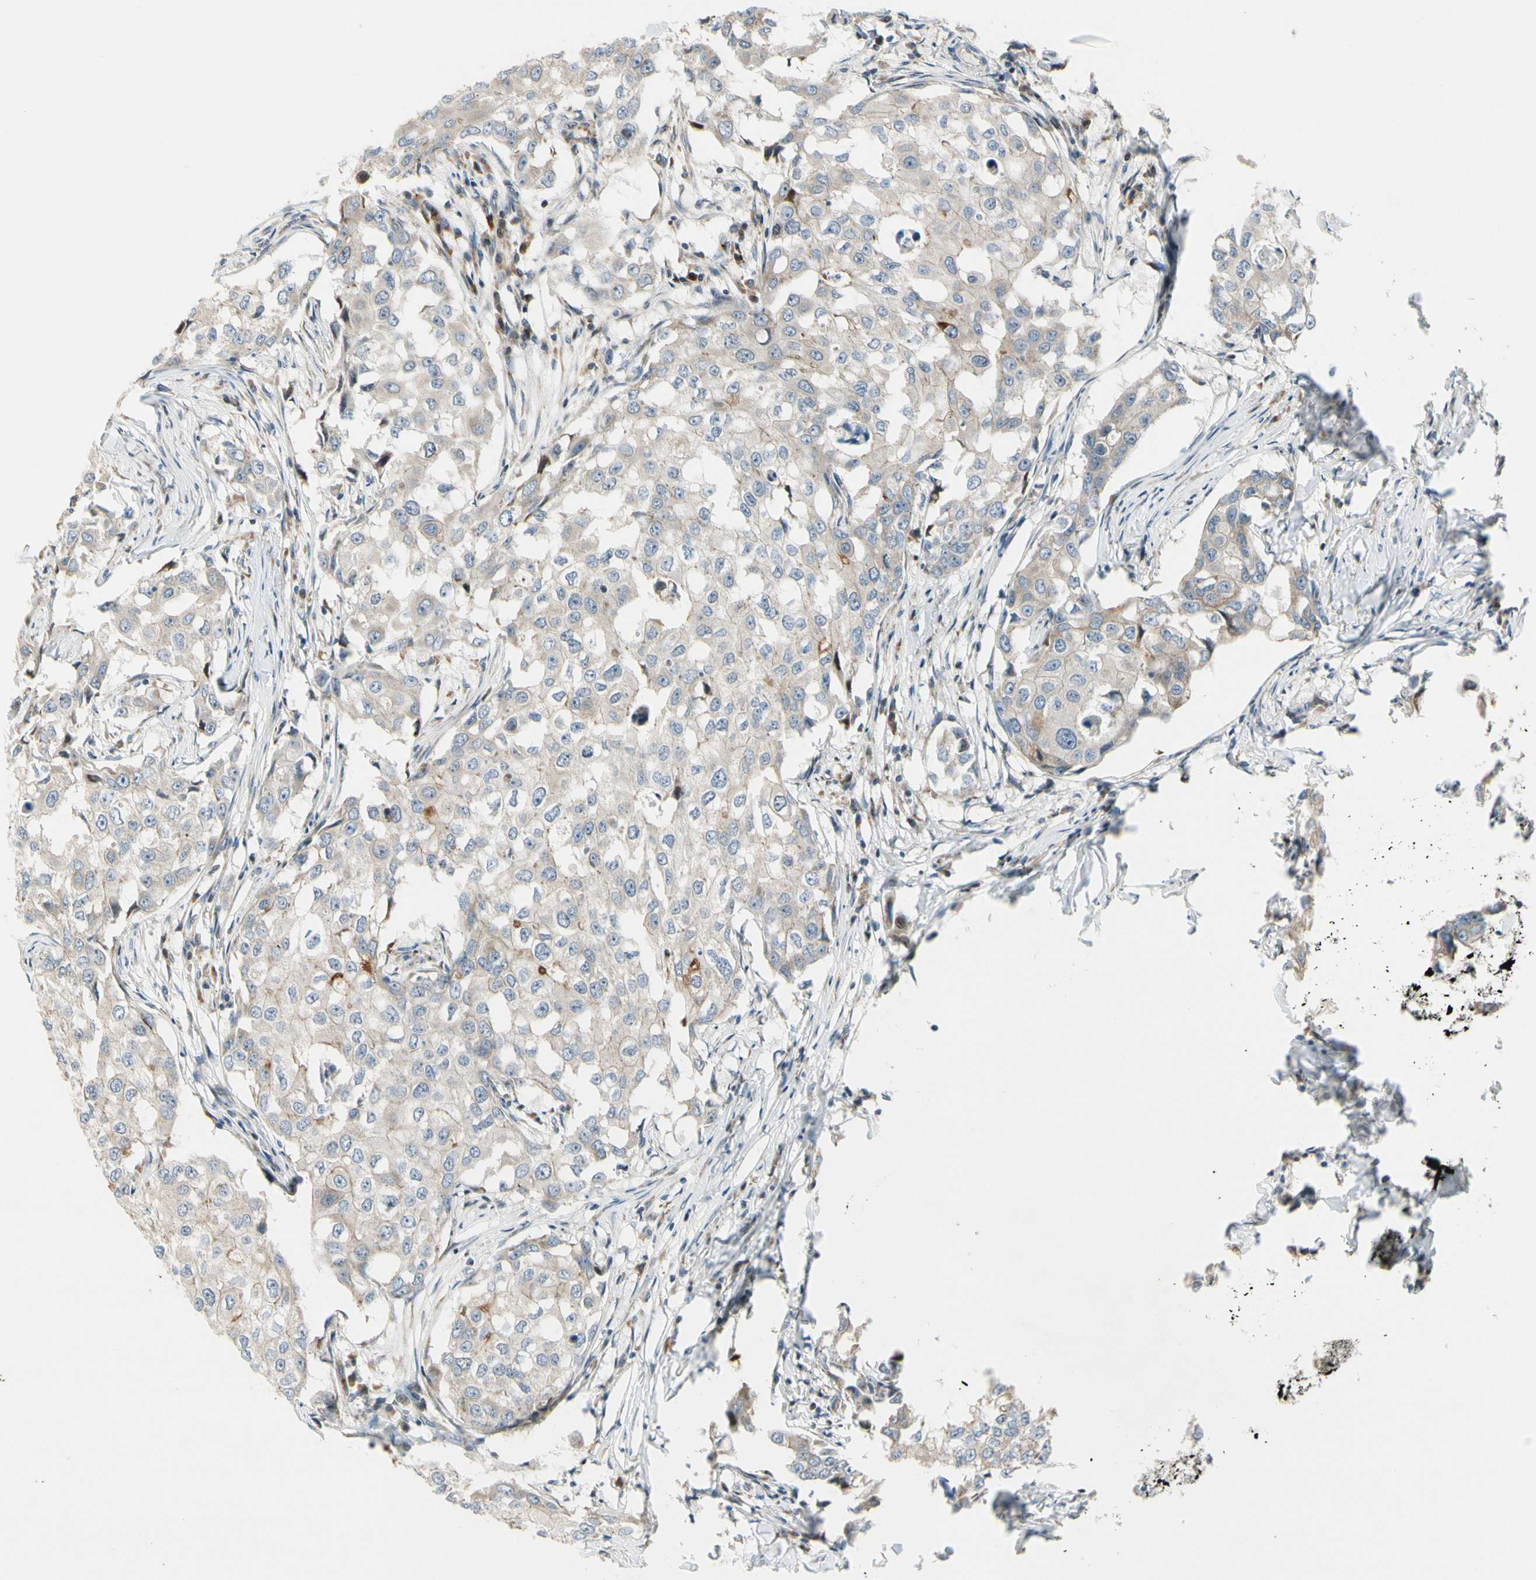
{"staining": {"intensity": "strong", "quantity": "<25%", "location": "cytoplasmic/membranous"}, "tissue": "breast cancer", "cell_type": "Tumor cells", "image_type": "cancer", "snomed": [{"axis": "morphology", "description": "Duct carcinoma"}, {"axis": "topography", "description": "Breast"}], "caption": "An IHC image of tumor tissue is shown. Protein staining in brown highlights strong cytoplasmic/membranous positivity in breast infiltrating ductal carcinoma within tumor cells.", "gene": "NPDC1", "patient": {"sex": "female", "age": 27}}